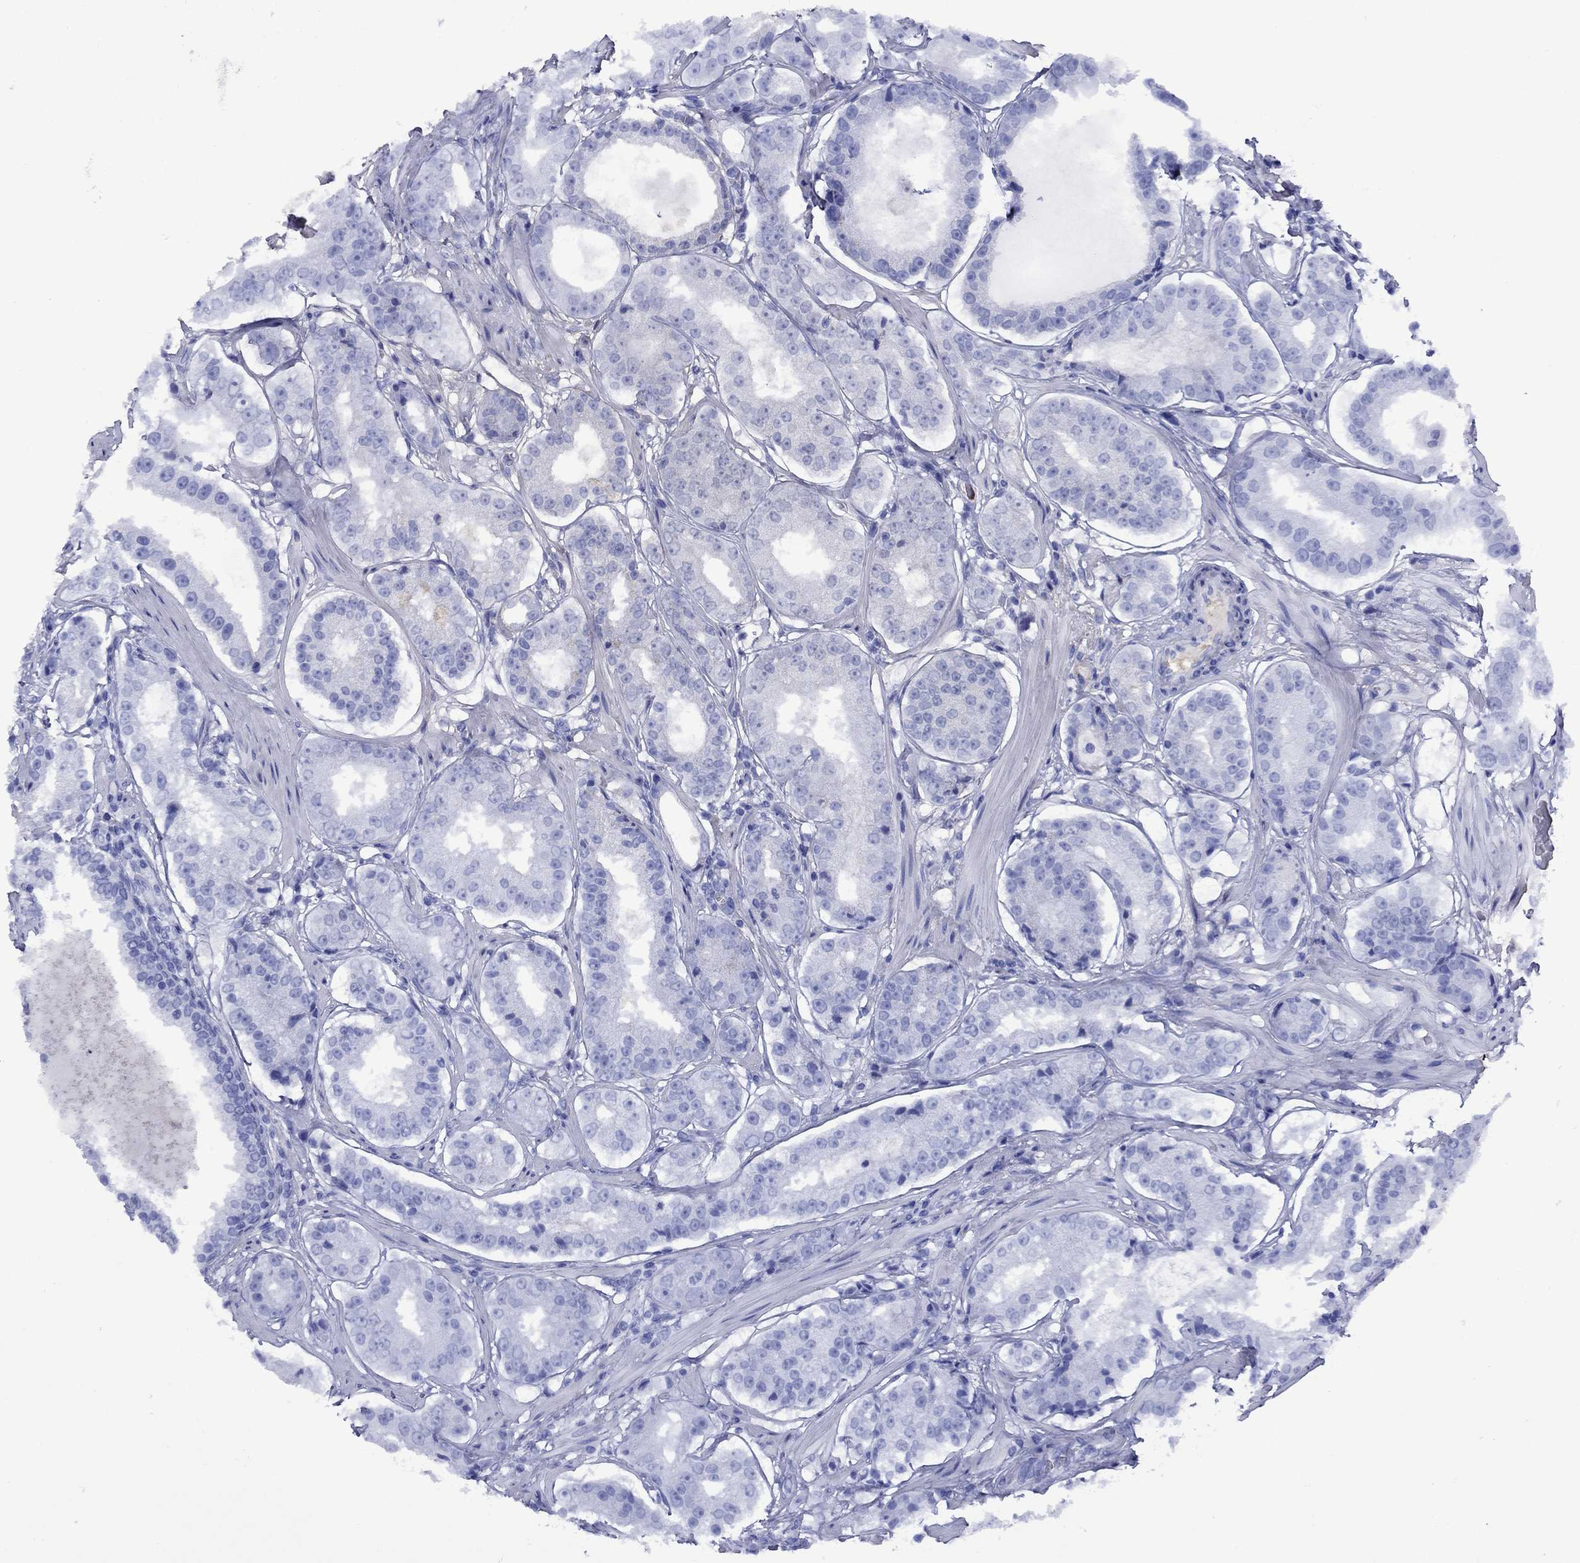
{"staining": {"intensity": "negative", "quantity": "none", "location": "none"}, "tissue": "prostate cancer", "cell_type": "Tumor cells", "image_type": "cancer", "snomed": [{"axis": "morphology", "description": "Adenocarcinoma, Low grade"}, {"axis": "topography", "description": "Prostate"}], "caption": "The image shows no significant expression in tumor cells of prostate cancer.", "gene": "APOA2", "patient": {"sex": "male", "age": 60}}